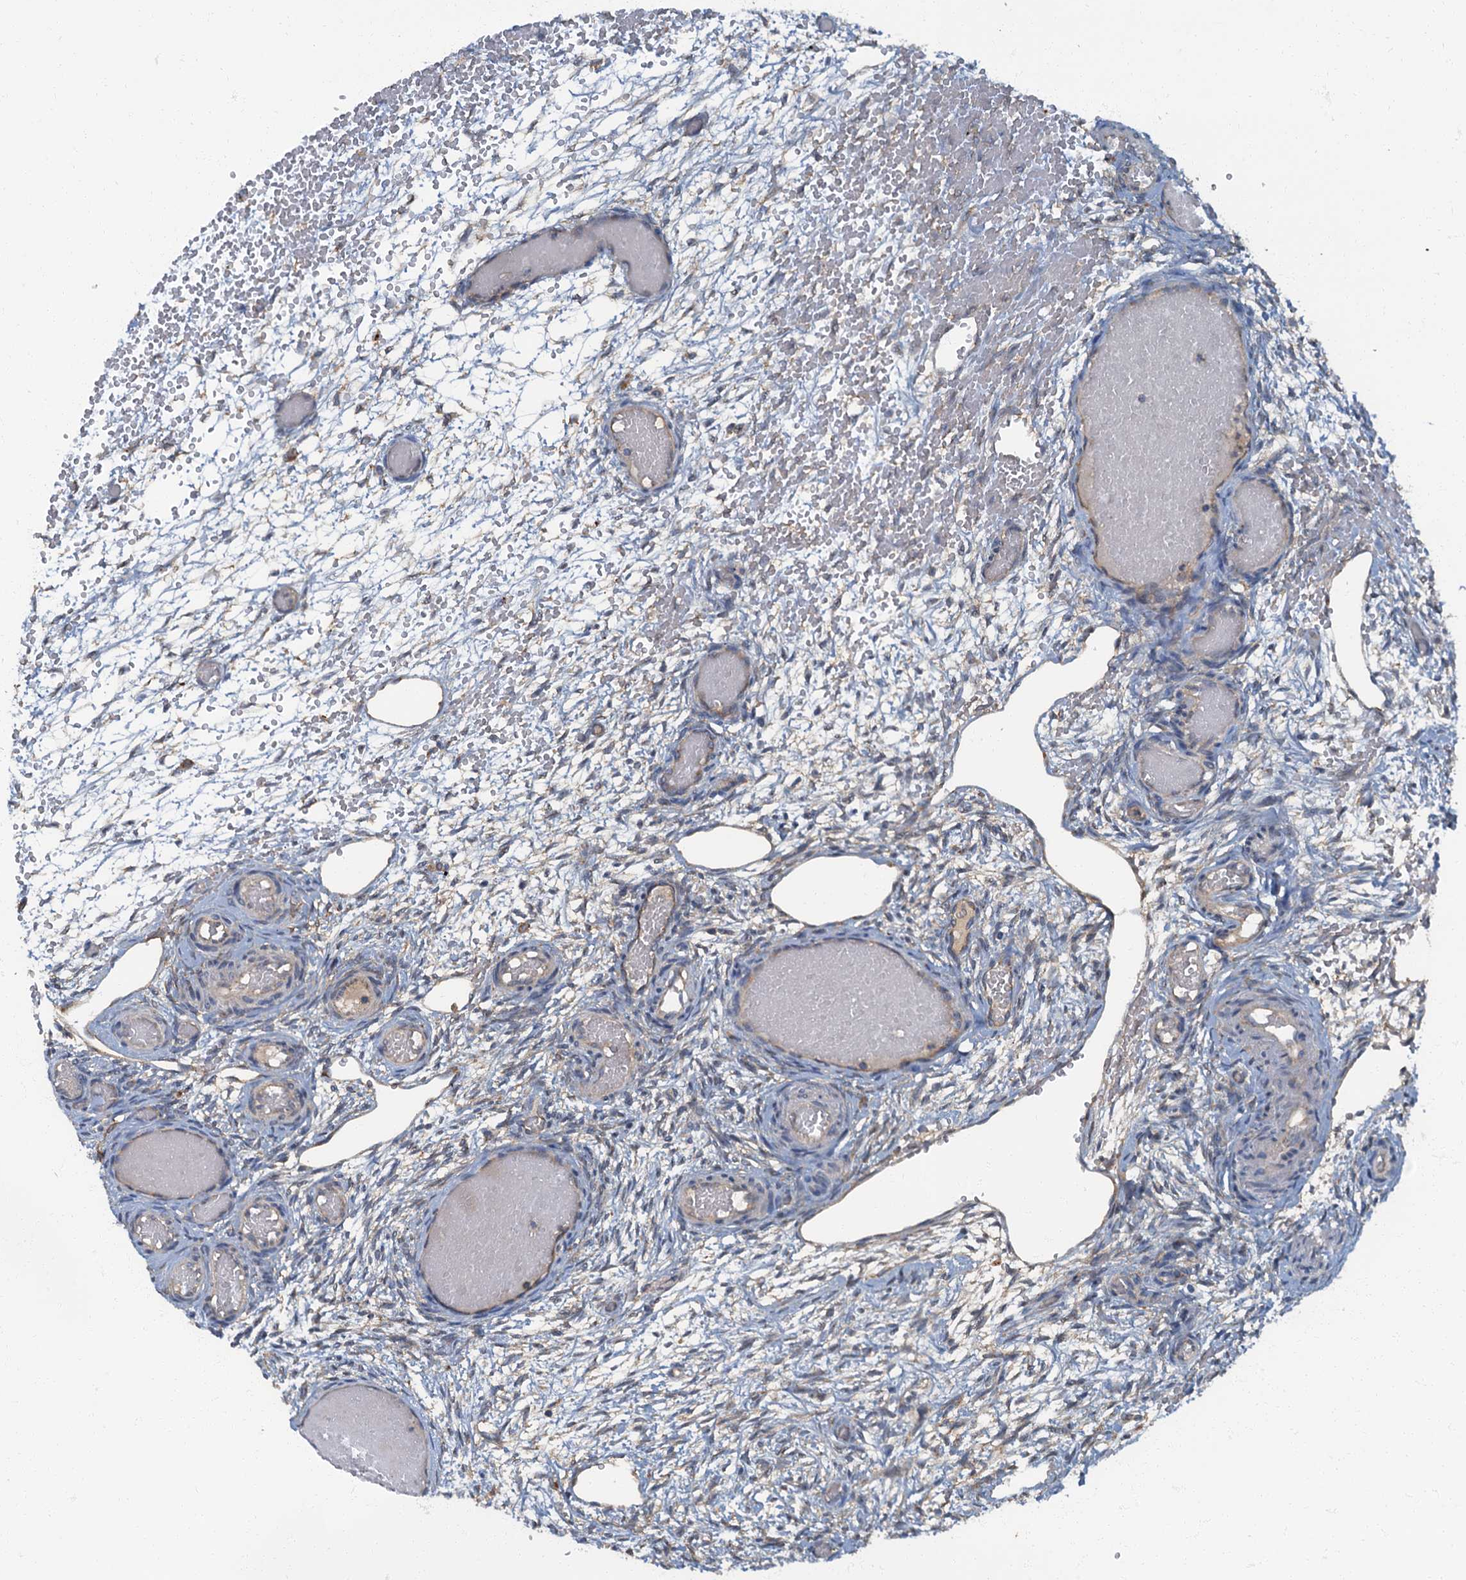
{"staining": {"intensity": "weak", "quantity": "25%-75%", "location": "cytoplasmic/membranous"}, "tissue": "ovary", "cell_type": "Ovarian stroma cells", "image_type": "normal", "snomed": [{"axis": "morphology", "description": "Adenocarcinoma, NOS"}, {"axis": "topography", "description": "Endometrium"}], "caption": "Ovary stained for a protein exhibits weak cytoplasmic/membranous positivity in ovarian stroma cells. Nuclei are stained in blue.", "gene": "ARL11", "patient": {"sex": "female", "age": 32}}